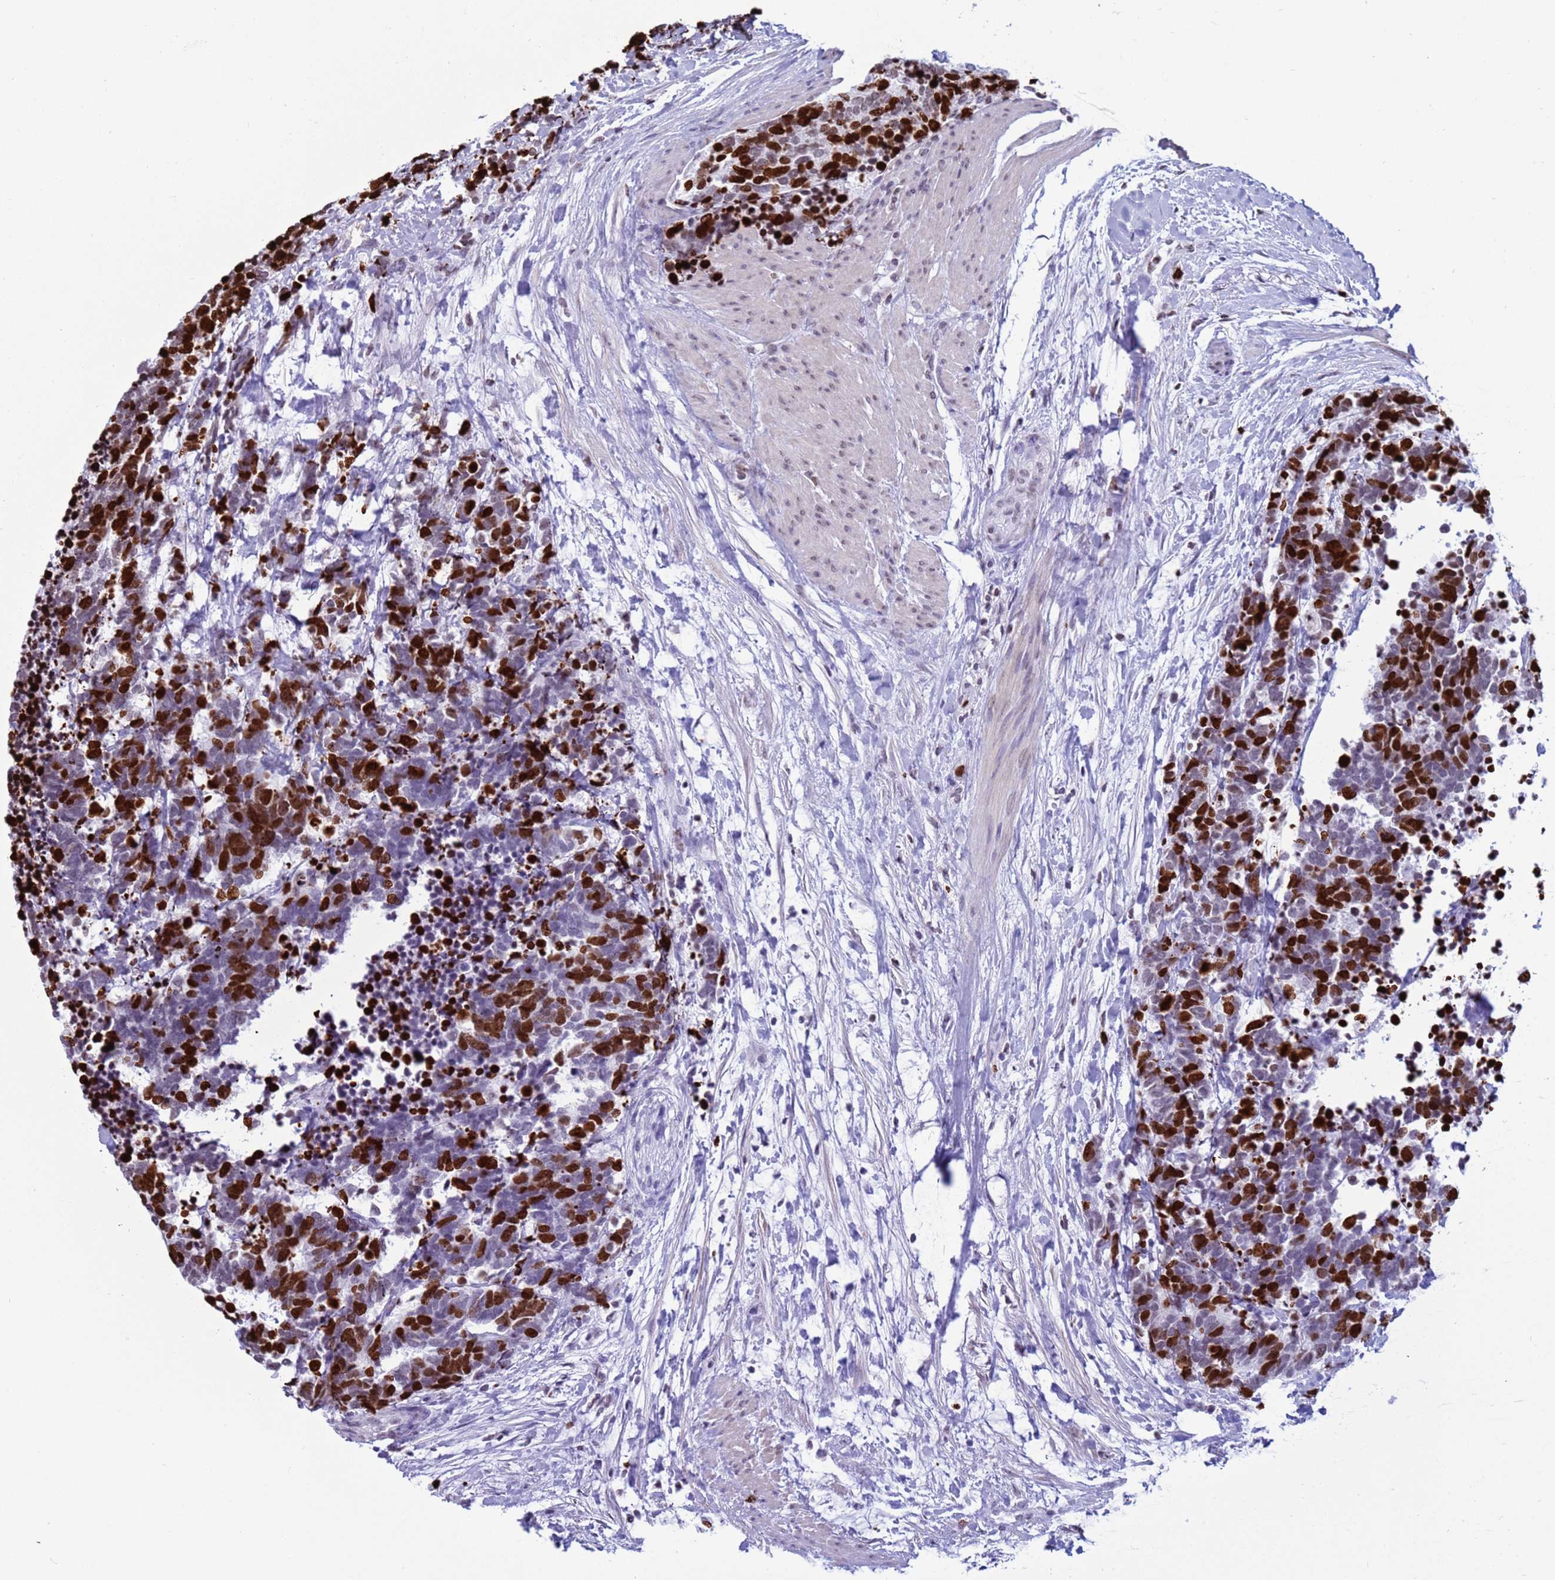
{"staining": {"intensity": "strong", "quantity": "25%-75%", "location": "nuclear"}, "tissue": "carcinoid", "cell_type": "Tumor cells", "image_type": "cancer", "snomed": [{"axis": "morphology", "description": "Carcinoma, NOS"}, {"axis": "morphology", "description": "Carcinoid, malignant, NOS"}, {"axis": "topography", "description": "Prostate"}], "caption": "Protein staining of carcinoid tissue exhibits strong nuclear expression in about 25%-75% of tumor cells. (brown staining indicates protein expression, while blue staining denotes nuclei).", "gene": "H4C8", "patient": {"sex": "male", "age": 57}}